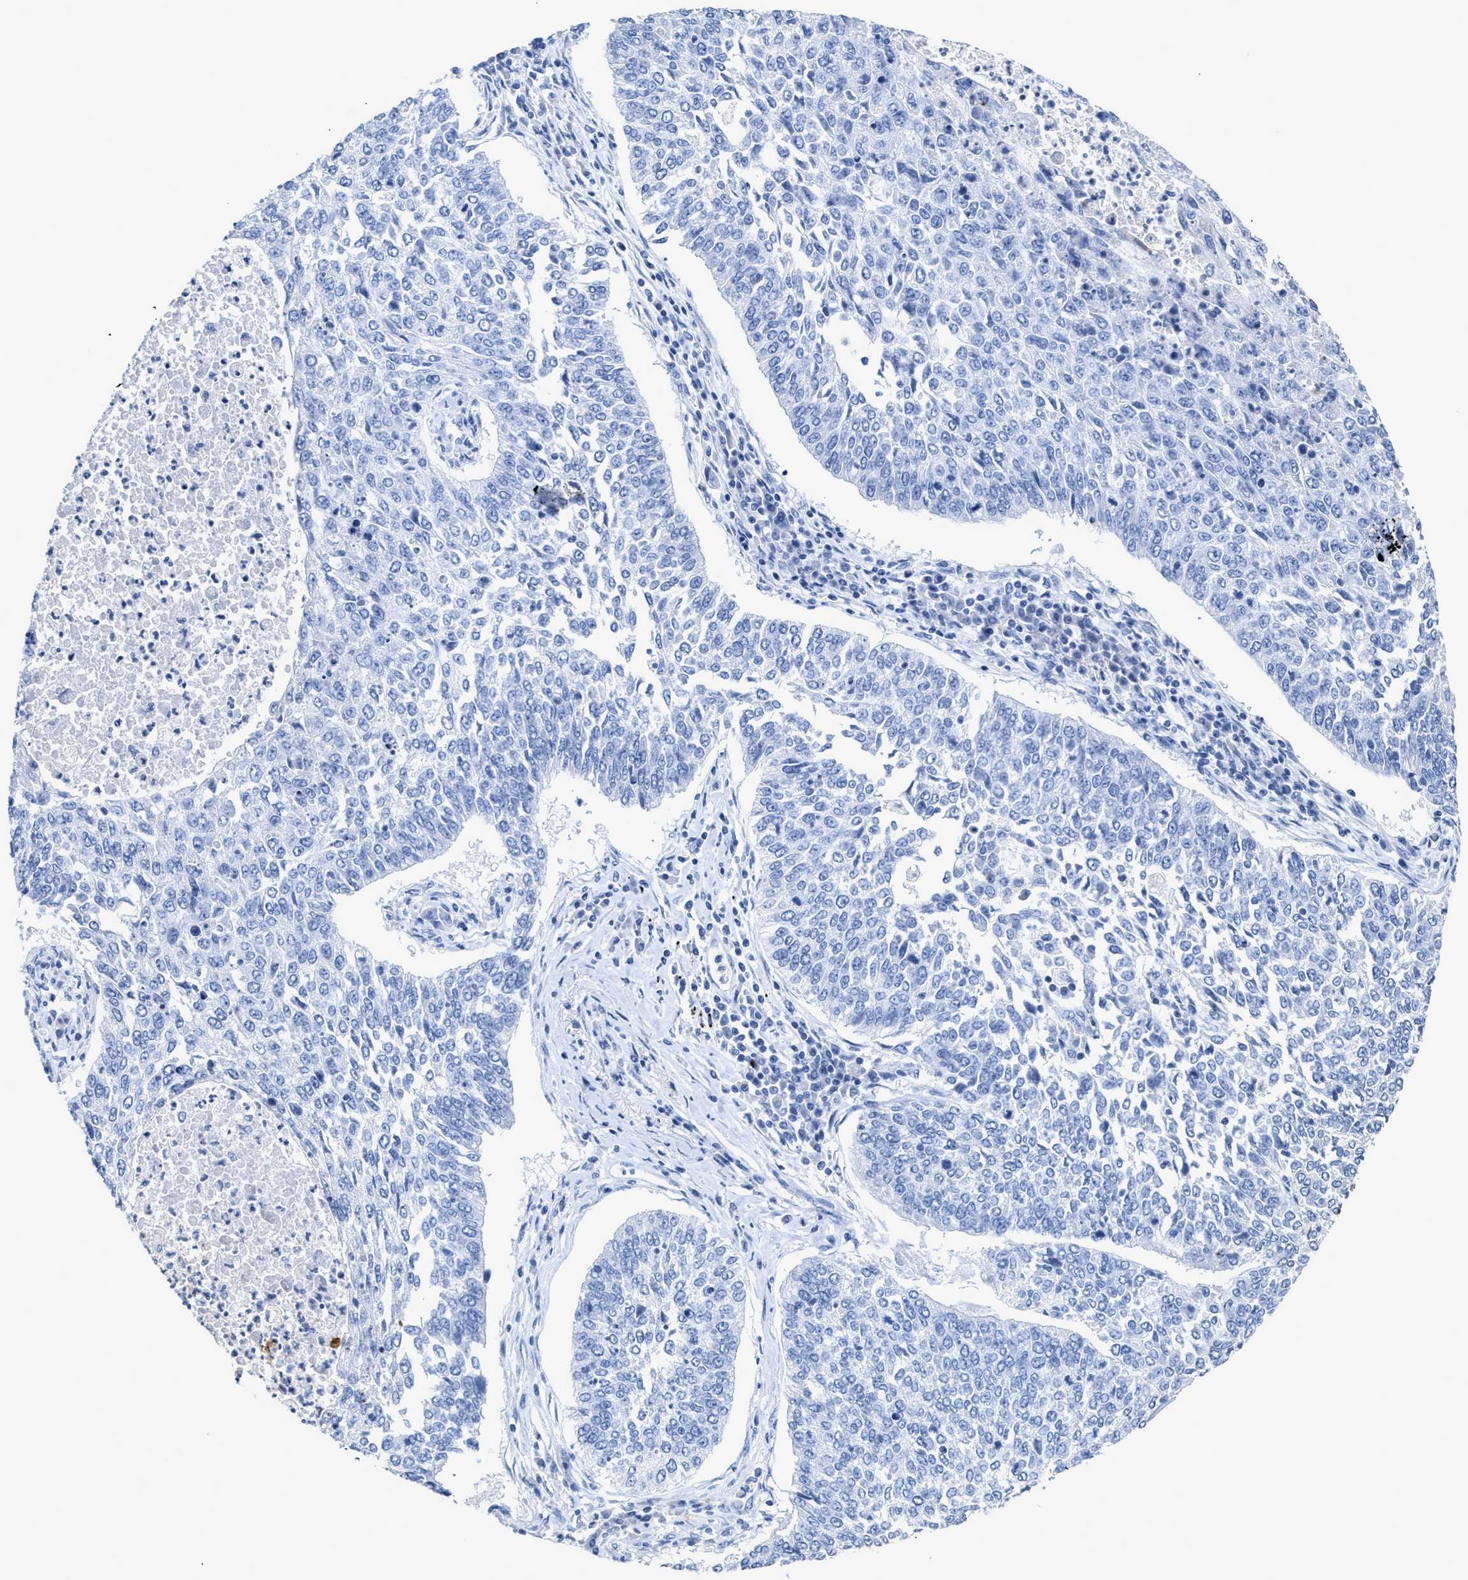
{"staining": {"intensity": "negative", "quantity": "none", "location": "none"}, "tissue": "lung cancer", "cell_type": "Tumor cells", "image_type": "cancer", "snomed": [{"axis": "morphology", "description": "Normal tissue, NOS"}, {"axis": "morphology", "description": "Squamous cell carcinoma, NOS"}, {"axis": "topography", "description": "Cartilage tissue"}, {"axis": "topography", "description": "Bronchus"}, {"axis": "topography", "description": "Lung"}], "caption": "Tumor cells are negative for protein expression in human squamous cell carcinoma (lung). The staining is performed using DAB brown chromogen with nuclei counter-stained in using hematoxylin.", "gene": "CEACAM5", "patient": {"sex": "female", "age": 49}}